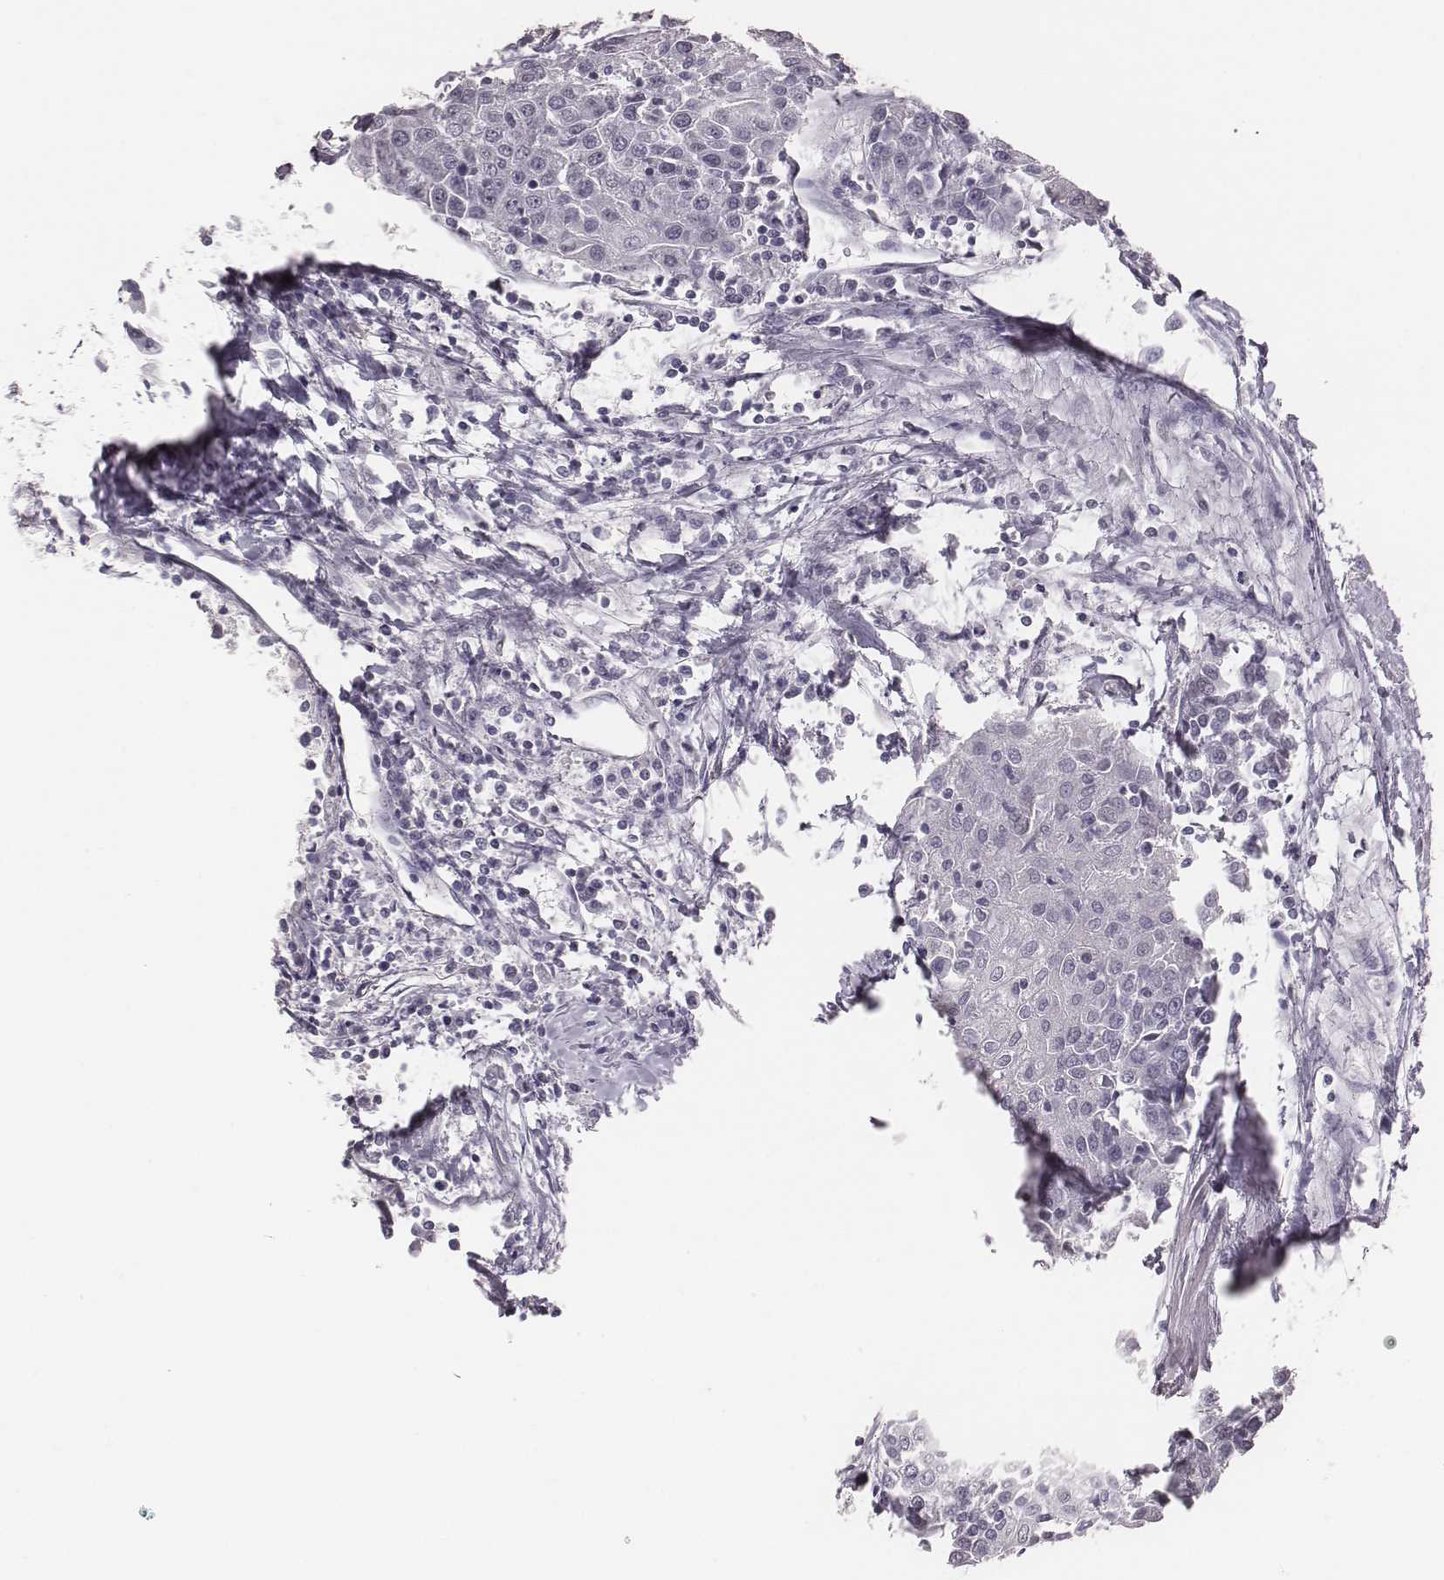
{"staining": {"intensity": "negative", "quantity": "none", "location": "none"}, "tissue": "urothelial cancer", "cell_type": "Tumor cells", "image_type": "cancer", "snomed": [{"axis": "morphology", "description": "Urothelial carcinoma, High grade"}, {"axis": "topography", "description": "Urinary bladder"}], "caption": "High power microscopy image of an immunohistochemistry histopathology image of urothelial cancer, revealing no significant expression in tumor cells.", "gene": "CSHL1", "patient": {"sex": "female", "age": 85}}